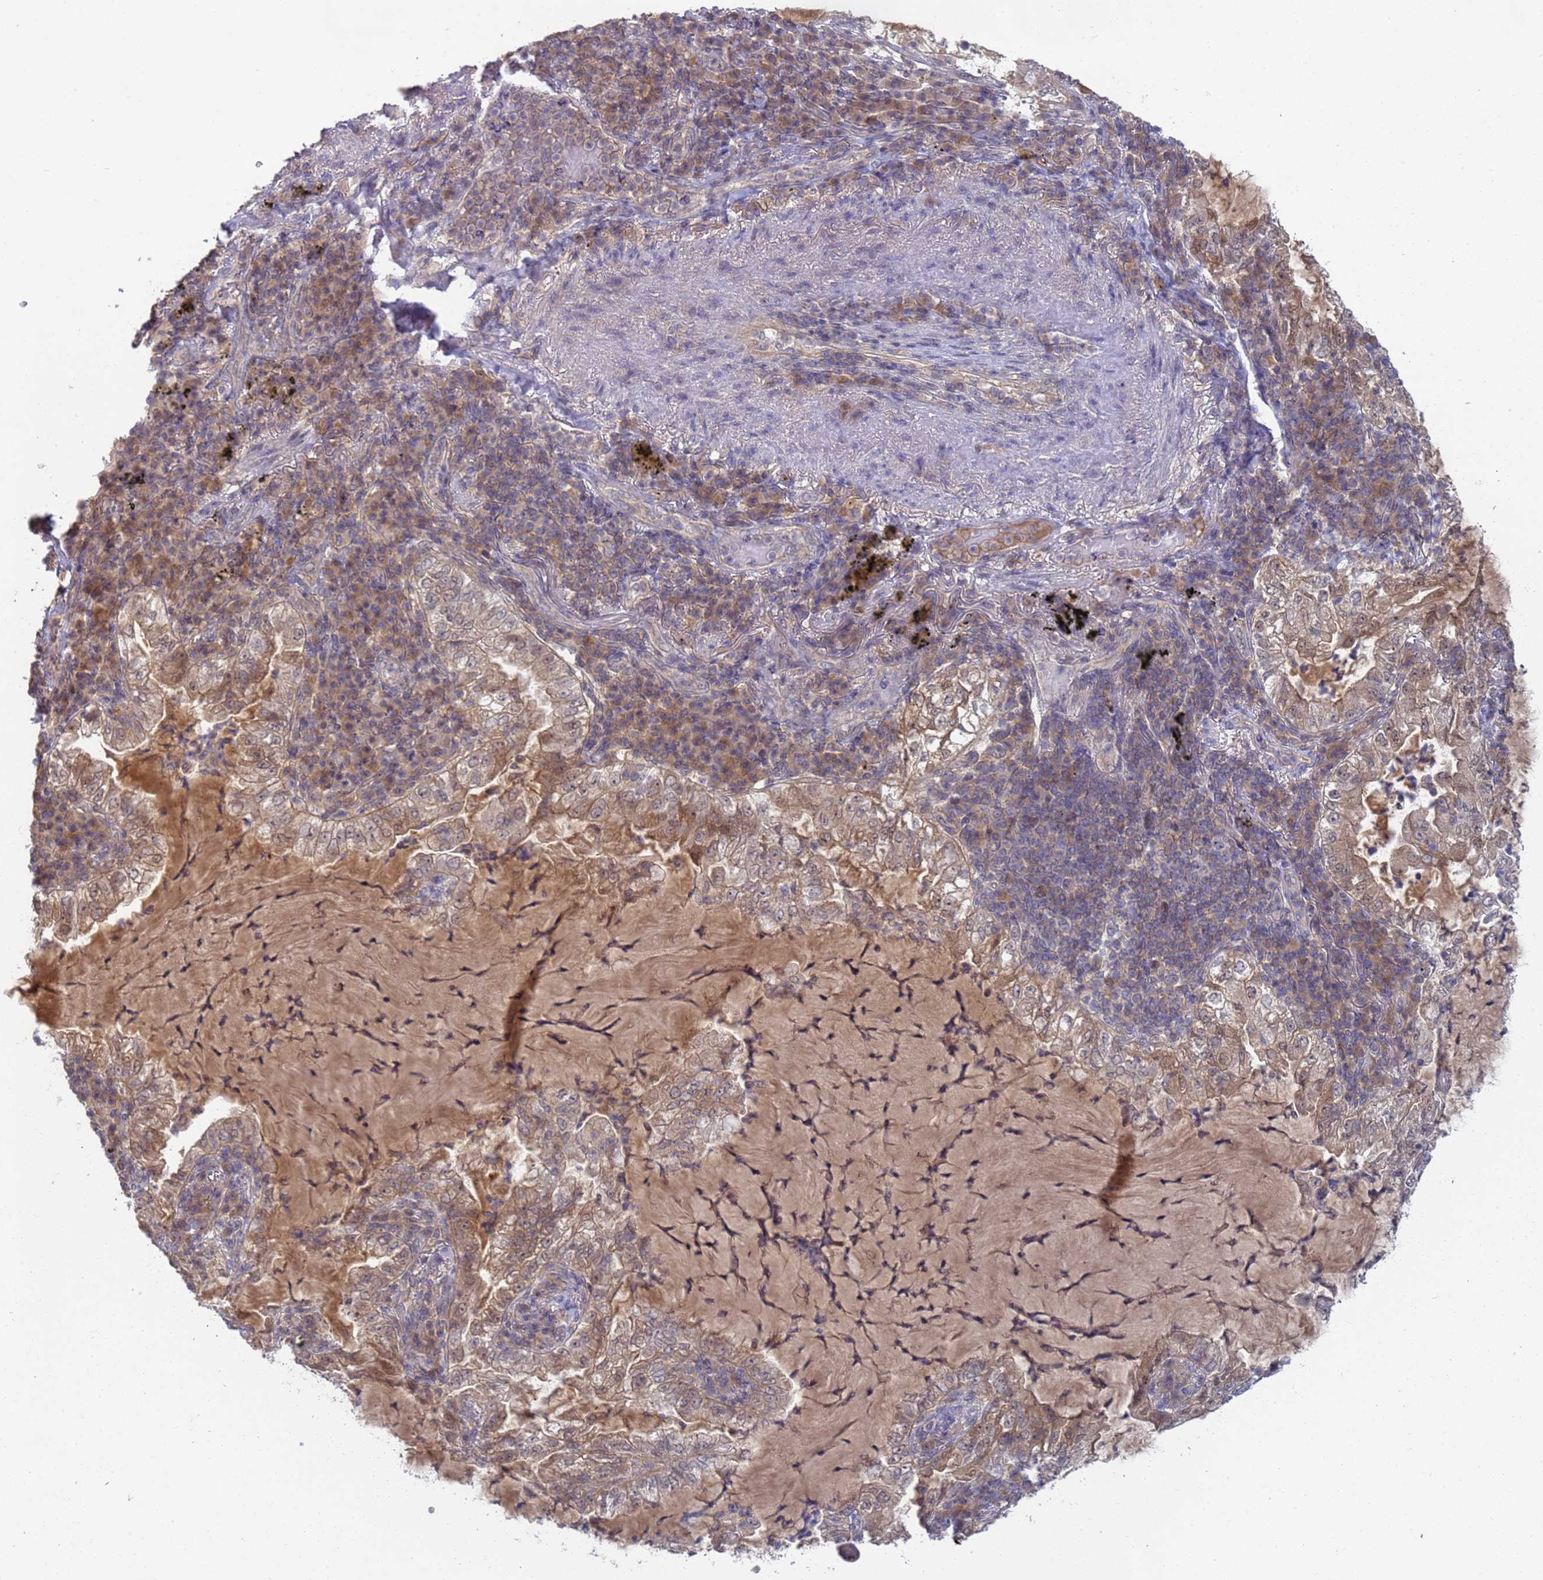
{"staining": {"intensity": "moderate", "quantity": "25%-75%", "location": "cytoplasmic/membranous,nuclear"}, "tissue": "lung cancer", "cell_type": "Tumor cells", "image_type": "cancer", "snomed": [{"axis": "morphology", "description": "Adenocarcinoma, NOS"}, {"axis": "topography", "description": "Lung"}], "caption": "A medium amount of moderate cytoplasmic/membranous and nuclear expression is seen in about 25%-75% of tumor cells in adenocarcinoma (lung) tissue.", "gene": "SHARPIN", "patient": {"sex": "female", "age": 73}}